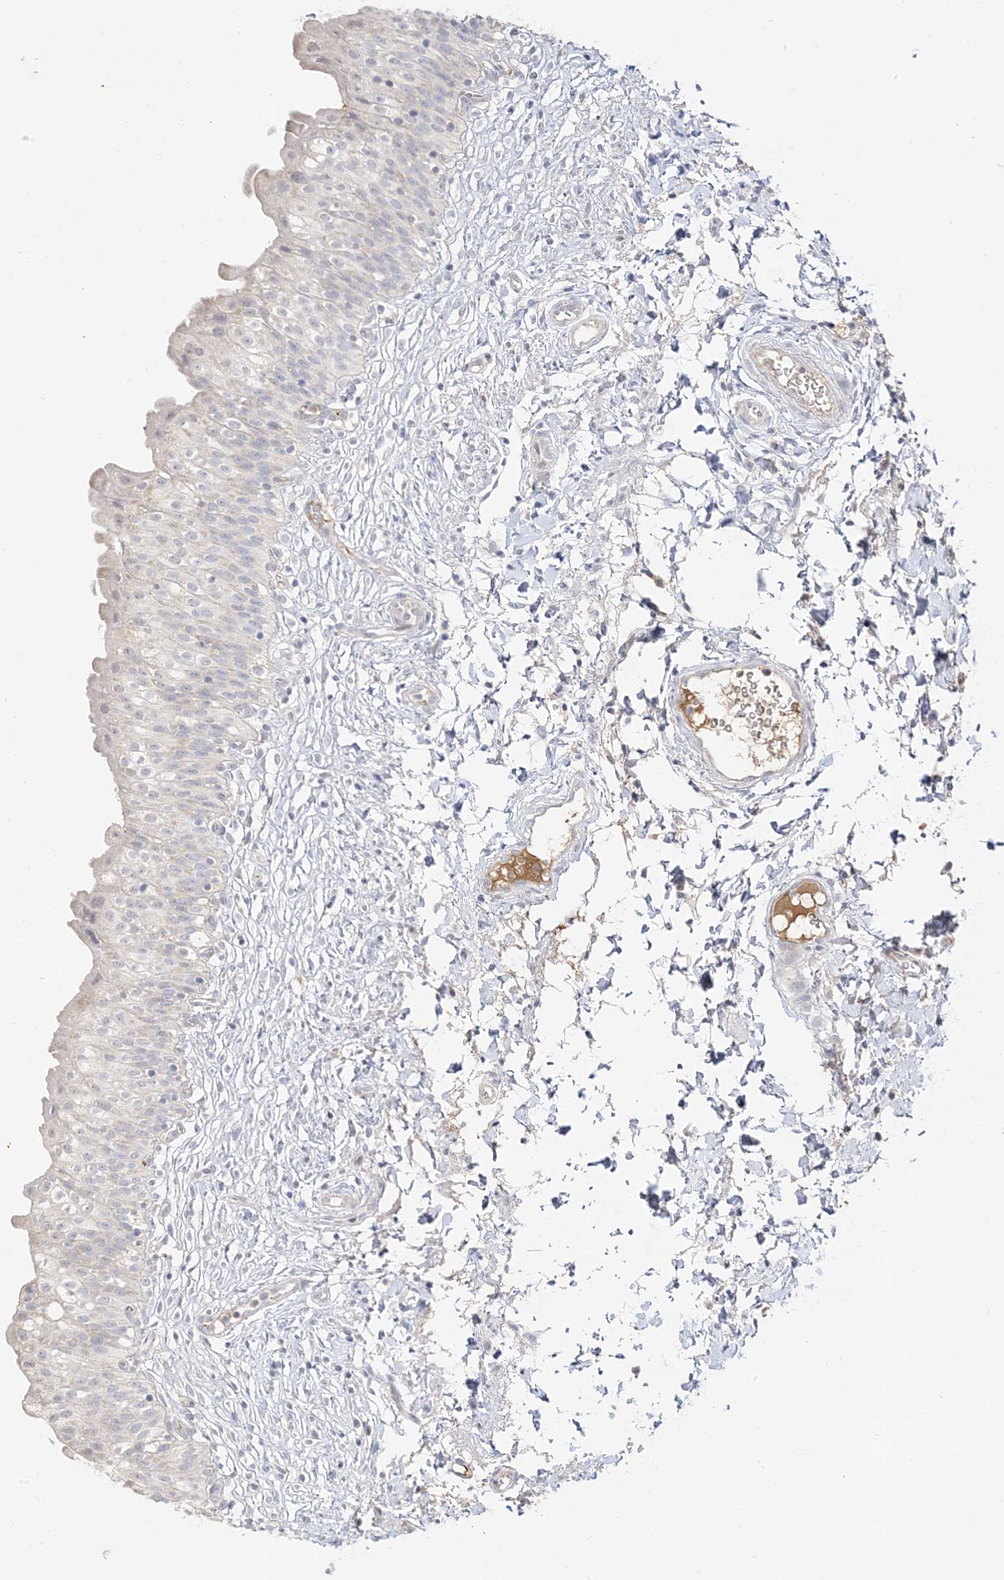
{"staining": {"intensity": "negative", "quantity": "none", "location": "none"}, "tissue": "urinary bladder", "cell_type": "Urothelial cells", "image_type": "normal", "snomed": [{"axis": "morphology", "description": "Normal tissue, NOS"}, {"axis": "topography", "description": "Urinary bladder"}], "caption": "High power microscopy photomicrograph of an IHC photomicrograph of unremarkable urinary bladder, revealing no significant expression in urothelial cells.", "gene": "TRANK1", "patient": {"sex": "male", "age": 55}}